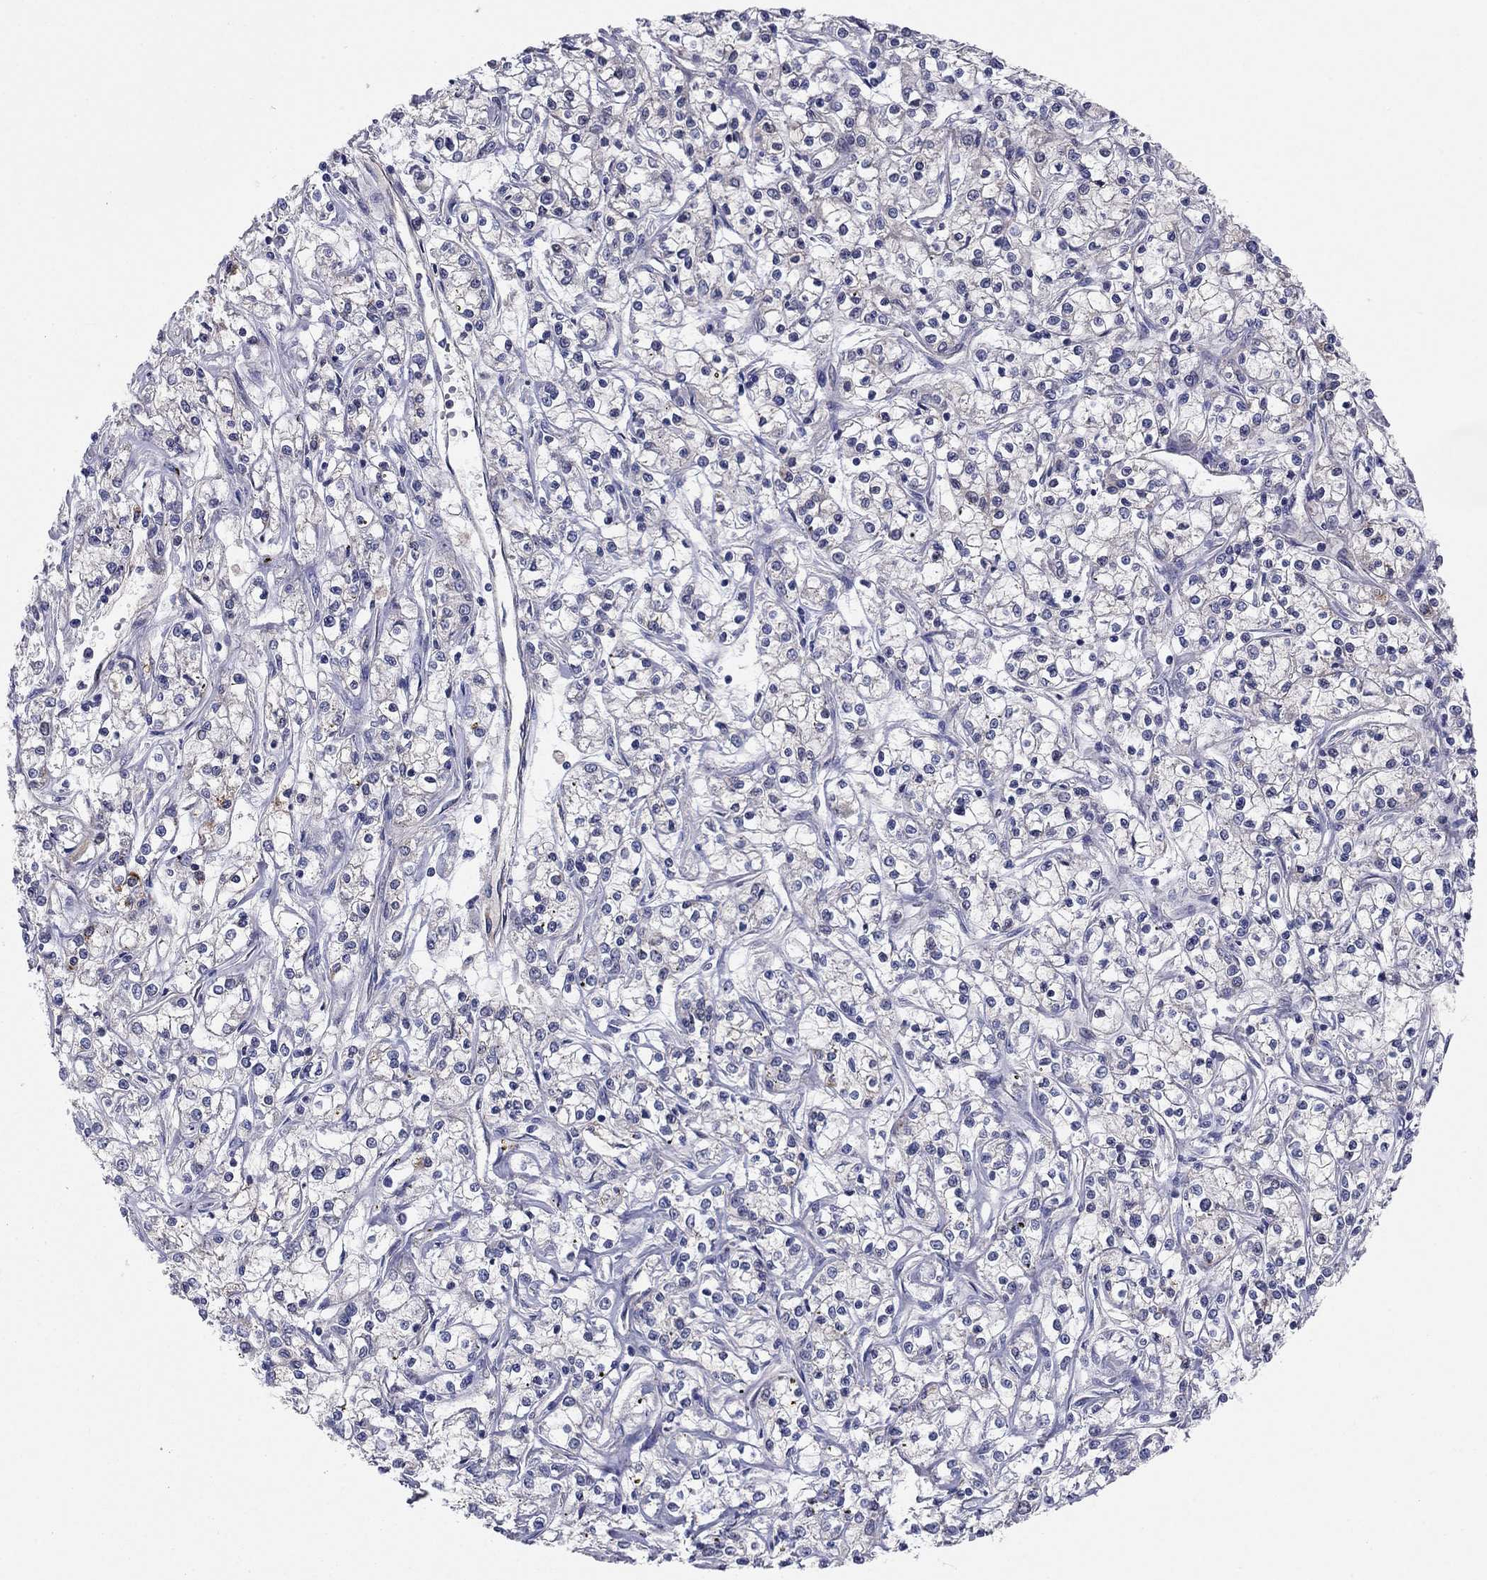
{"staining": {"intensity": "negative", "quantity": "none", "location": "none"}, "tissue": "renal cancer", "cell_type": "Tumor cells", "image_type": "cancer", "snomed": [{"axis": "morphology", "description": "Adenocarcinoma, NOS"}, {"axis": "topography", "description": "Kidney"}], "caption": "High magnification brightfield microscopy of renal cancer (adenocarcinoma) stained with DAB (brown) and counterstained with hematoxylin (blue): tumor cells show no significant positivity.", "gene": "EMP2", "patient": {"sex": "female", "age": 59}}